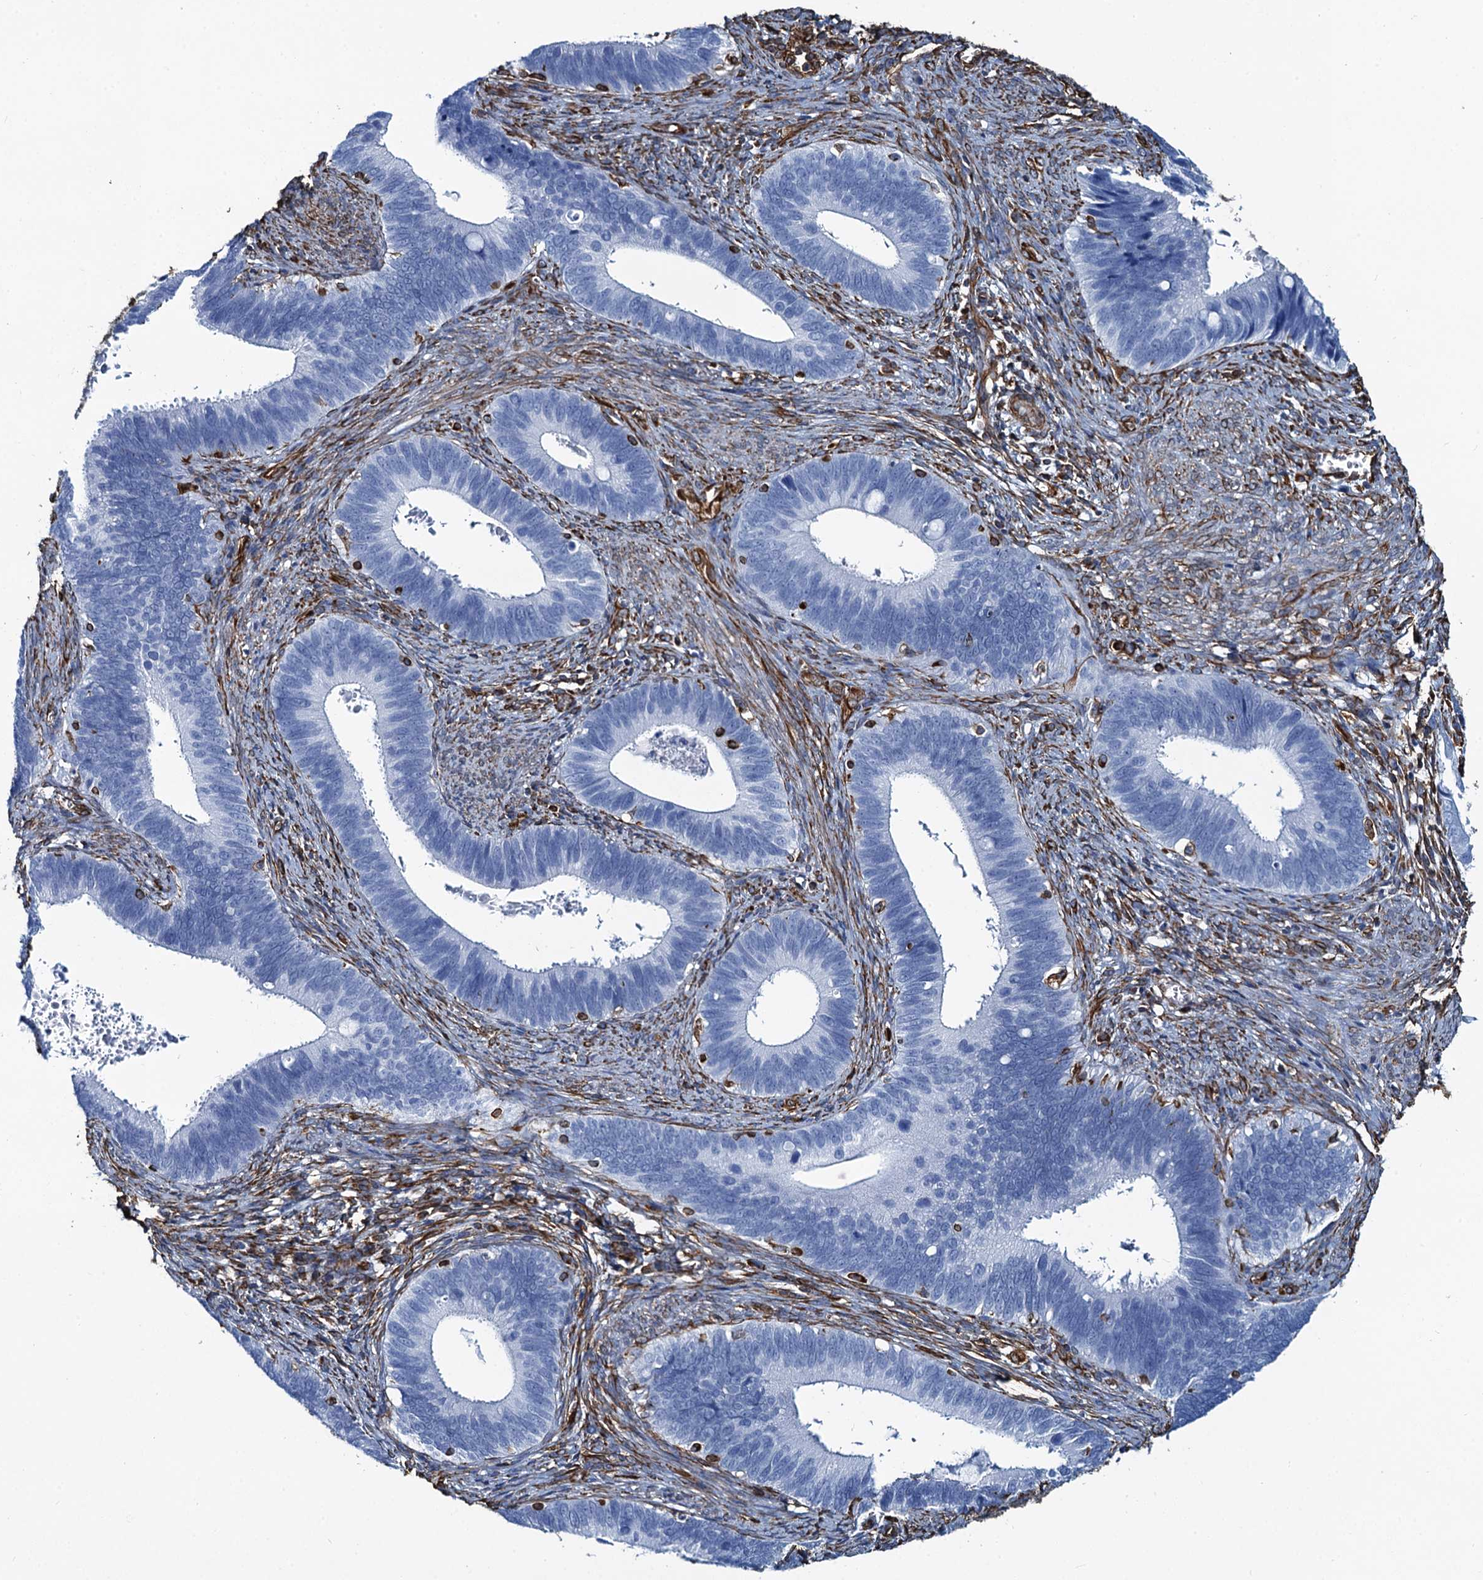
{"staining": {"intensity": "negative", "quantity": "none", "location": "none"}, "tissue": "cervical cancer", "cell_type": "Tumor cells", "image_type": "cancer", "snomed": [{"axis": "morphology", "description": "Adenocarcinoma, NOS"}, {"axis": "topography", "description": "Cervix"}], "caption": "A high-resolution image shows immunohistochemistry staining of cervical cancer (adenocarcinoma), which displays no significant positivity in tumor cells. The staining is performed using DAB (3,3'-diaminobenzidine) brown chromogen with nuclei counter-stained in using hematoxylin.", "gene": "PGM2", "patient": {"sex": "female", "age": 42}}